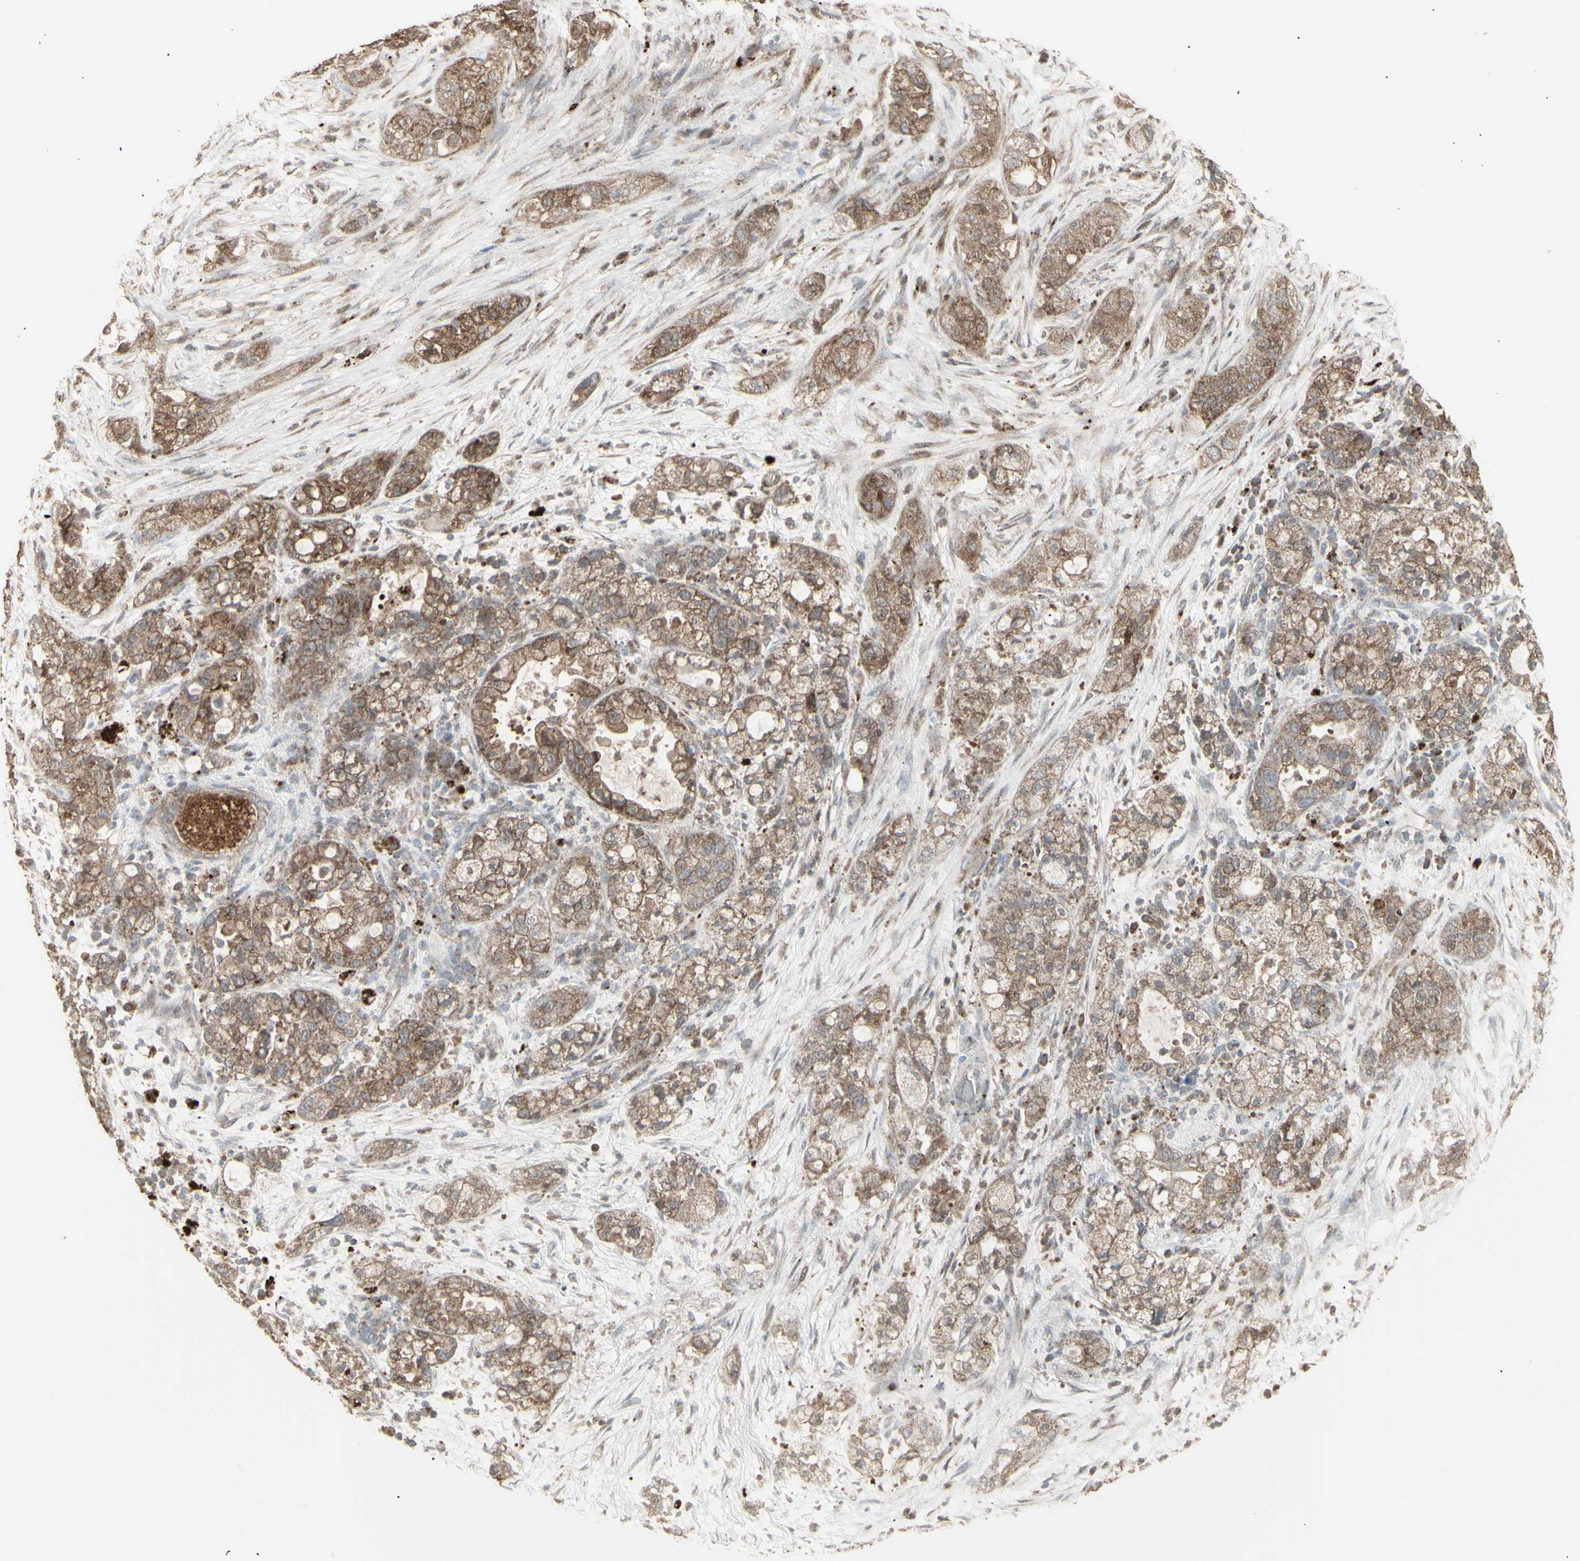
{"staining": {"intensity": "moderate", "quantity": ">75%", "location": "cytoplasmic/membranous"}, "tissue": "pancreatic cancer", "cell_type": "Tumor cells", "image_type": "cancer", "snomed": [{"axis": "morphology", "description": "Adenocarcinoma, NOS"}, {"axis": "topography", "description": "Pancreas"}], "caption": "Pancreatic adenocarcinoma tissue demonstrates moderate cytoplasmic/membranous positivity in approximately >75% of tumor cells", "gene": "RNASEL", "patient": {"sex": "female", "age": 78}}